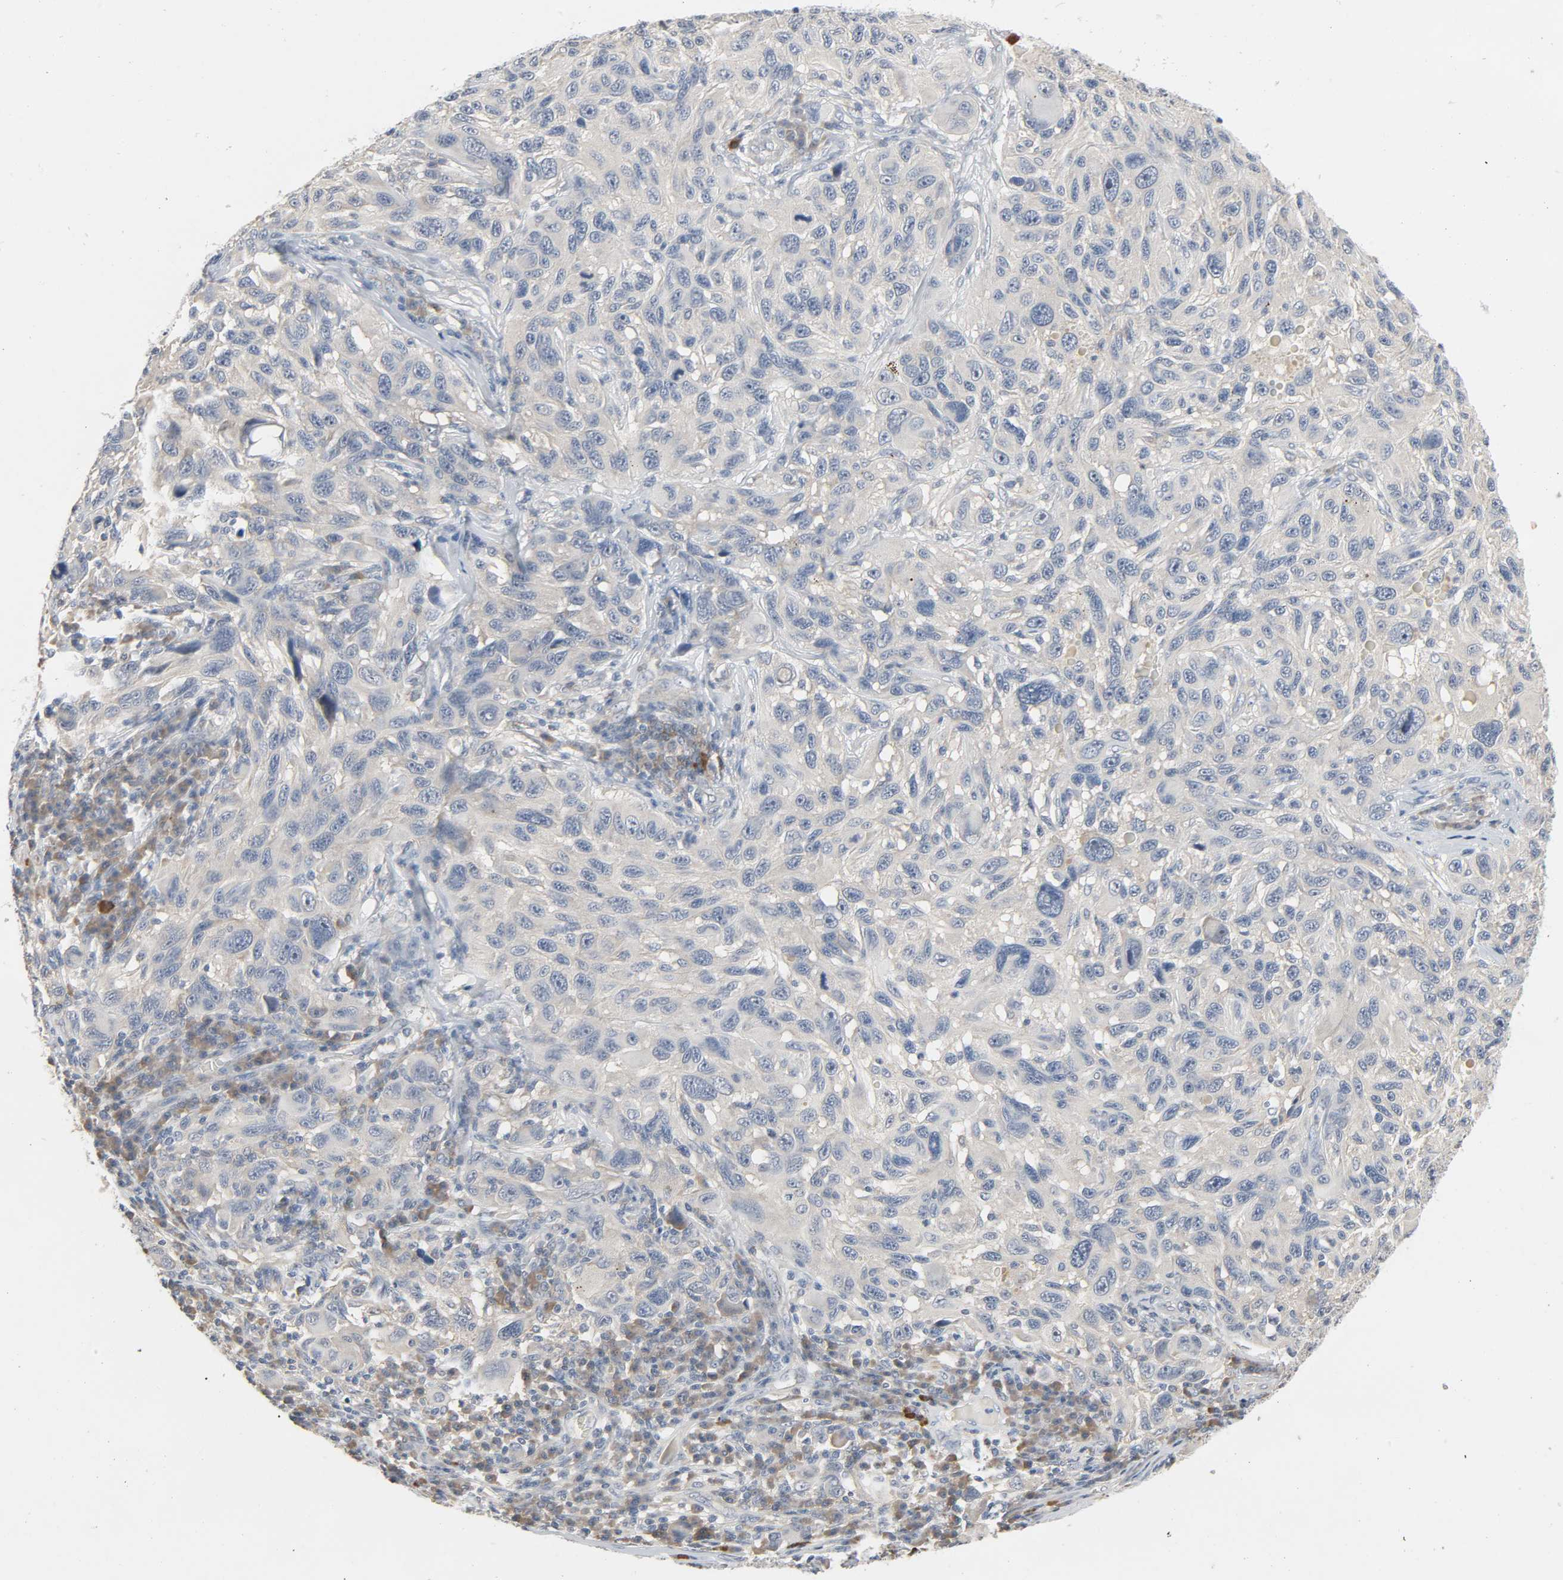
{"staining": {"intensity": "weak", "quantity": "<25%", "location": "cytoplasmic/membranous"}, "tissue": "melanoma", "cell_type": "Tumor cells", "image_type": "cancer", "snomed": [{"axis": "morphology", "description": "Malignant melanoma, NOS"}, {"axis": "topography", "description": "Skin"}], "caption": "Immunohistochemistry of human malignant melanoma exhibits no positivity in tumor cells.", "gene": "CD4", "patient": {"sex": "male", "age": 53}}